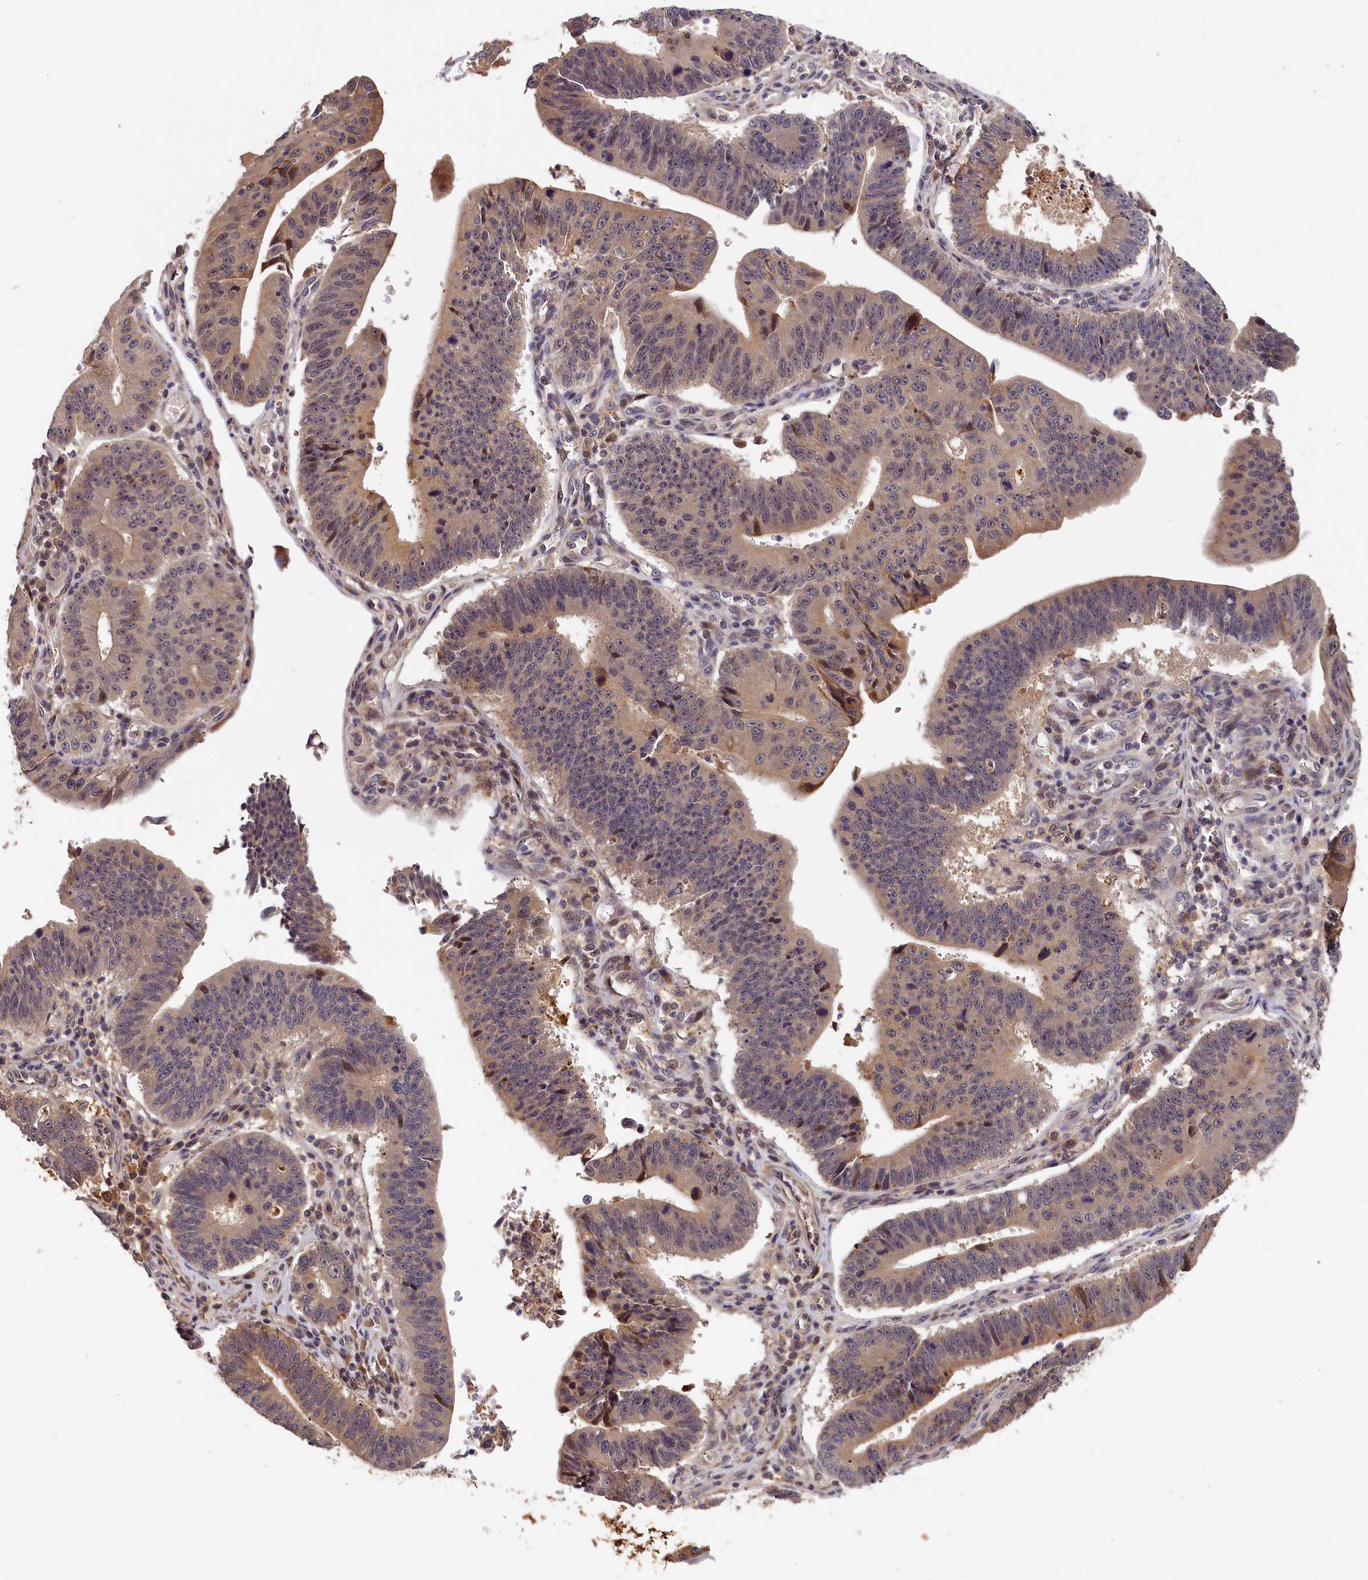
{"staining": {"intensity": "moderate", "quantity": "25%-75%", "location": "cytoplasmic/membranous"}, "tissue": "stomach cancer", "cell_type": "Tumor cells", "image_type": "cancer", "snomed": [{"axis": "morphology", "description": "Adenocarcinoma, NOS"}, {"axis": "topography", "description": "Stomach"}], "caption": "A brown stain shows moderate cytoplasmic/membranous staining of a protein in human stomach cancer (adenocarcinoma) tumor cells. (Stains: DAB in brown, nuclei in blue, Microscopy: brightfield microscopy at high magnification).", "gene": "ITIH1", "patient": {"sex": "male", "age": 59}}